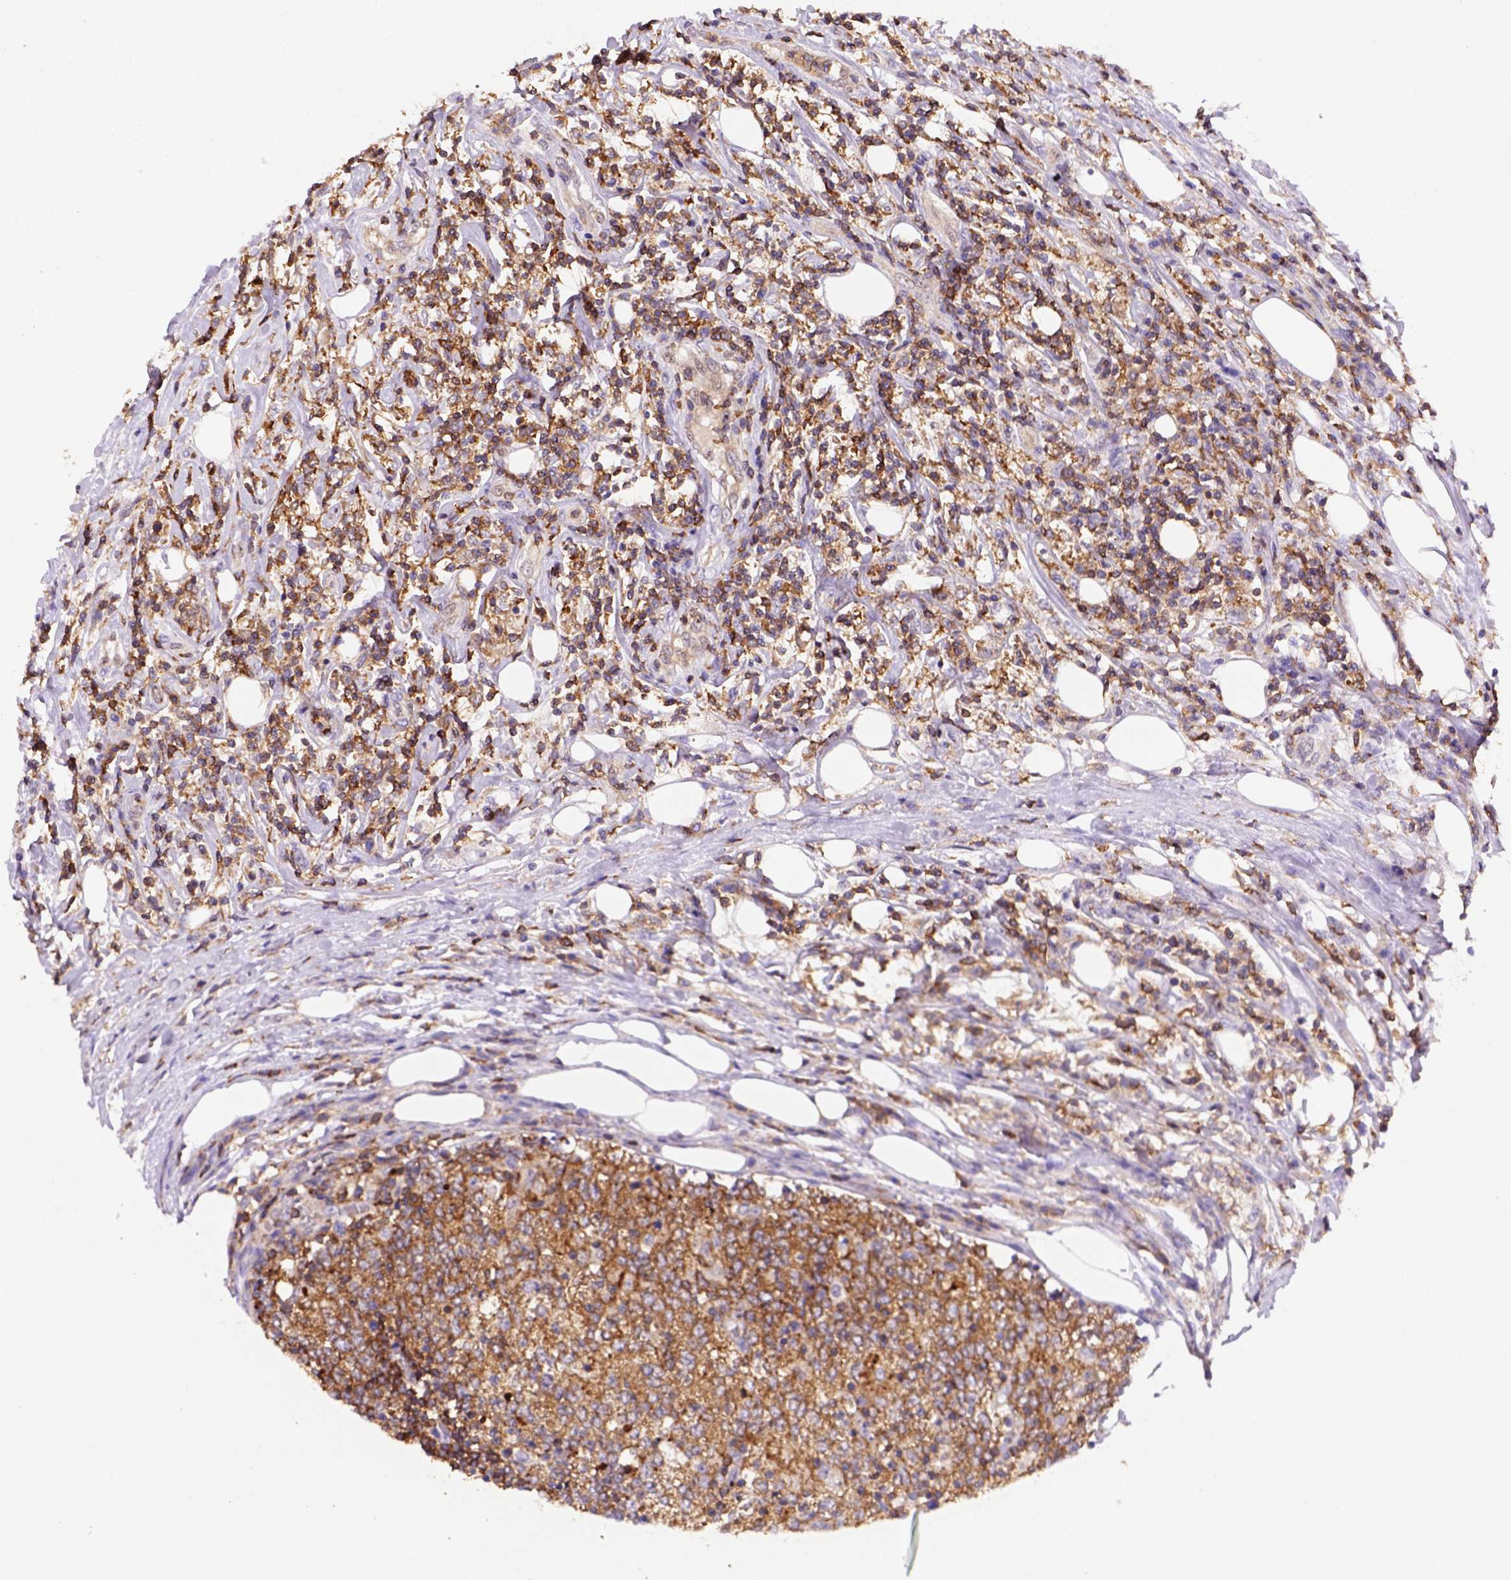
{"staining": {"intensity": "strong", "quantity": ">75%", "location": "cytoplasmic/membranous"}, "tissue": "lymphoma", "cell_type": "Tumor cells", "image_type": "cancer", "snomed": [{"axis": "morphology", "description": "Malignant lymphoma, non-Hodgkin's type, High grade"}, {"axis": "topography", "description": "Lymph node"}], "caption": "Protein staining exhibits strong cytoplasmic/membranous expression in approximately >75% of tumor cells in high-grade malignant lymphoma, non-Hodgkin's type.", "gene": "INPP5D", "patient": {"sex": "female", "age": 84}}